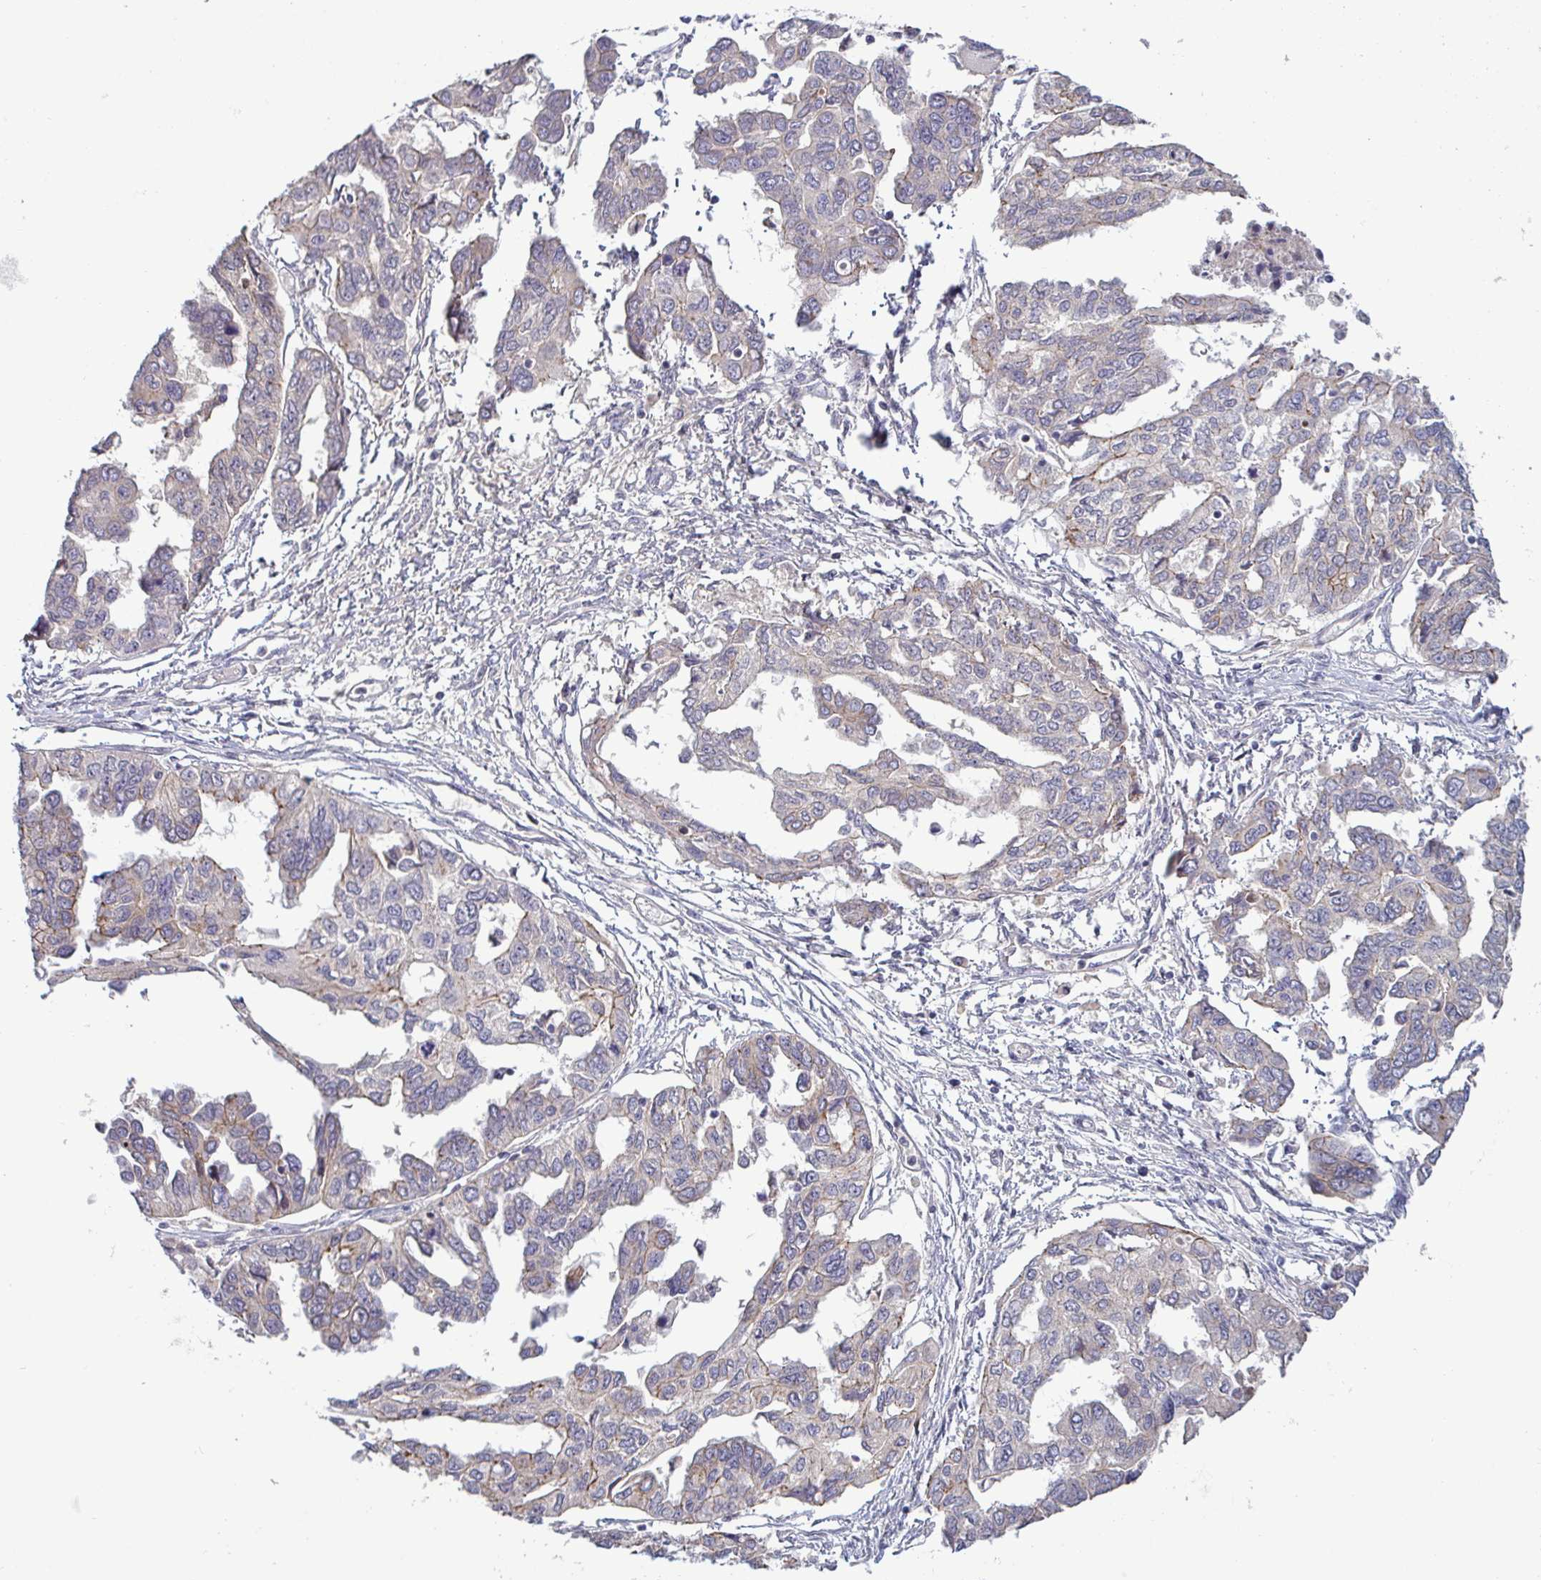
{"staining": {"intensity": "weak", "quantity": "<25%", "location": "cytoplasmic/membranous"}, "tissue": "ovarian cancer", "cell_type": "Tumor cells", "image_type": "cancer", "snomed": [{"axis": "morphology", "description": "Cystadenocarcinoma, serous, NOS"}, {"axis": "topography", "description": "Ovary"}], "caption": "Immunohistochemistry of ovarian cancer demonstrates no staining in tumor cells.", "gene": "GSTM1", "patient": {"sex": "female", "age": 53}}